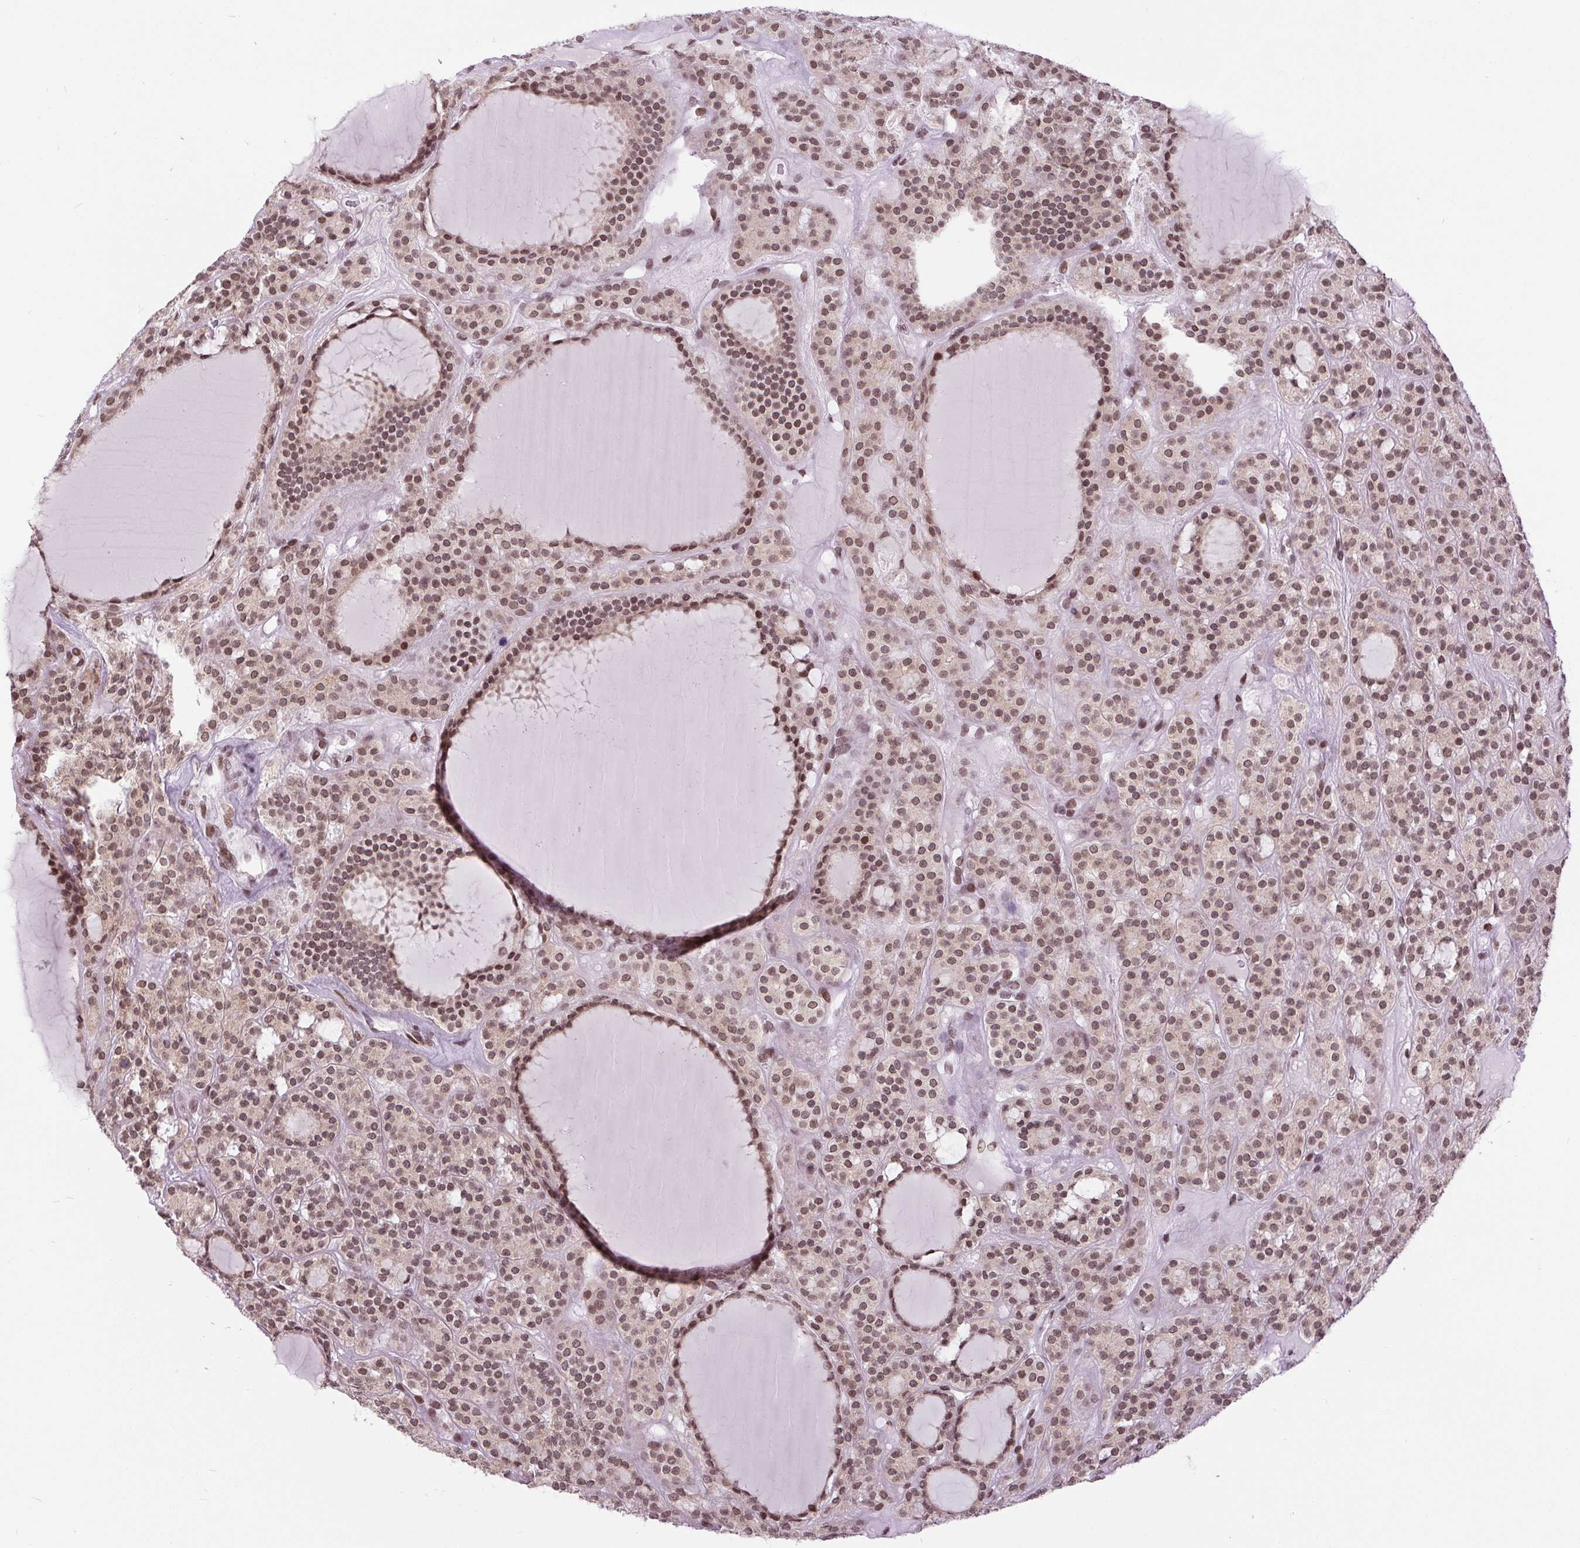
{"staining": {"intensity": "moderate", "quantity": ">75%", "location": "nuclear"}, "tissue": "thyroid cancer", "cell_type": "Tumor cells", "image_type": "cancer", "snomed": [{"axis": "morphology", "description": "Follicular adenoma carcinoma, NOS"}, {"axis": "topography", "description": "Thyroid gland"}], "caption": "Immunohistochemical staining of thyroid follicular adenoma carcinoma shows moderate nuclear protein staining in about >75% of tumor cells. The staining was performed using DAB to visualize the protein expression in brown, while the nuclei were stained in blue with hematoxylin (Magnification: 20x).", "gene": "ZNF672", "patient": {"sex": "female", "age": 63}}